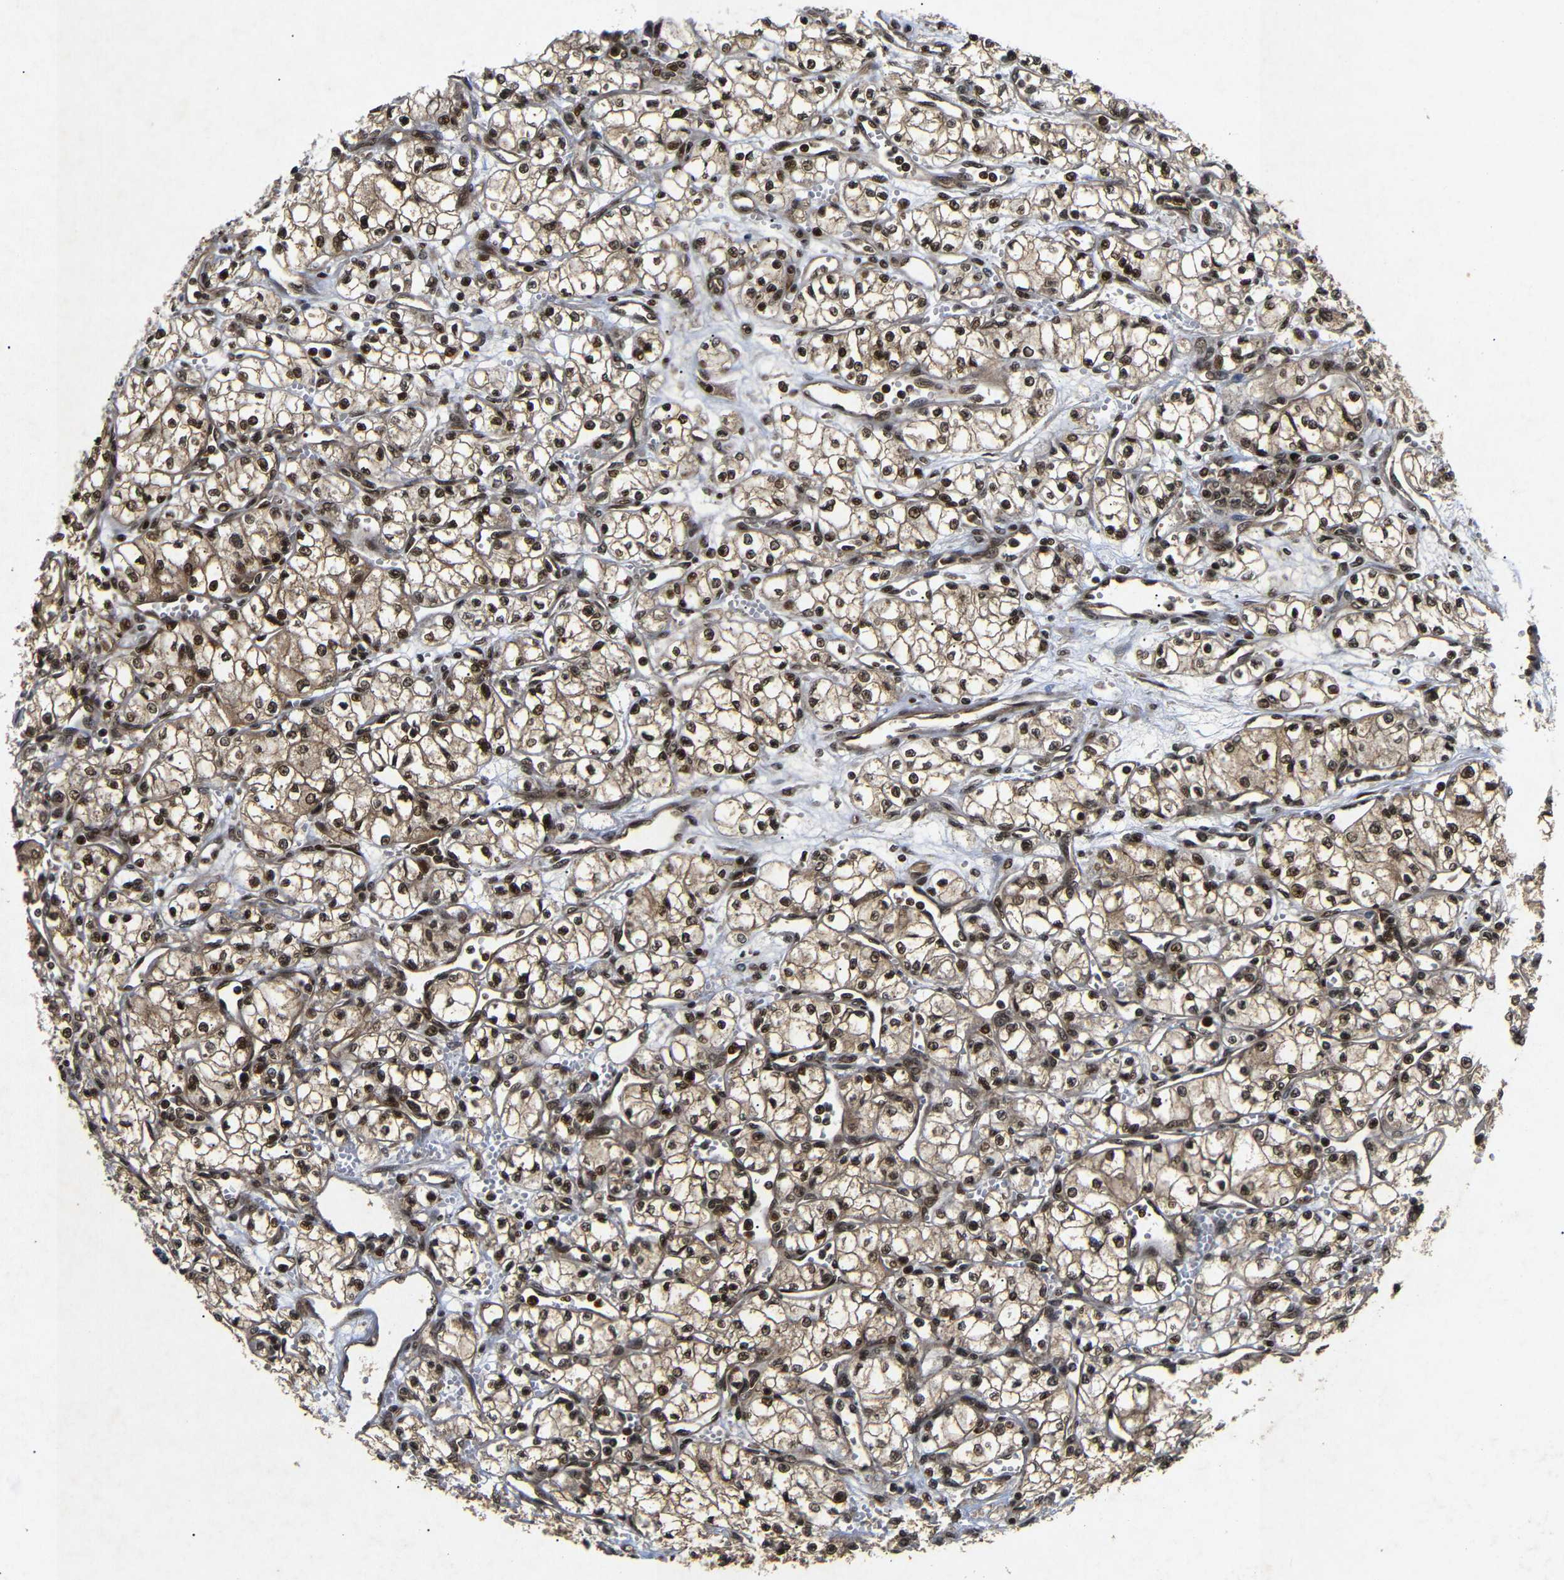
{"staining": {"intensity": "moderate", "quantity": ">75%", "location": "cytoplasmic/membranous,nuclear"}, "tissue": "renal cancer", "cell_type": "Tumor cells", "image_type": "cancer", "snomed": [{"axis": "morphology", "description": "Normal tissue, NOS"}, {"axis": "morphology", "description": "Adenocarcinoma, NOS"}, {"axis": "topography", "description": "Kidney"}], "caption": "The micrograph exhibits staining of adenocarcinoma (renal), revealing moderate cytoplasmic/membranous and nuclear protein expression (brown color) within tumor cells. Ihc stains the protein of interest in brown and the nuclei are stained blue.", "gene": "KIF23", "patient": {"sex": "male", "age": 59}}